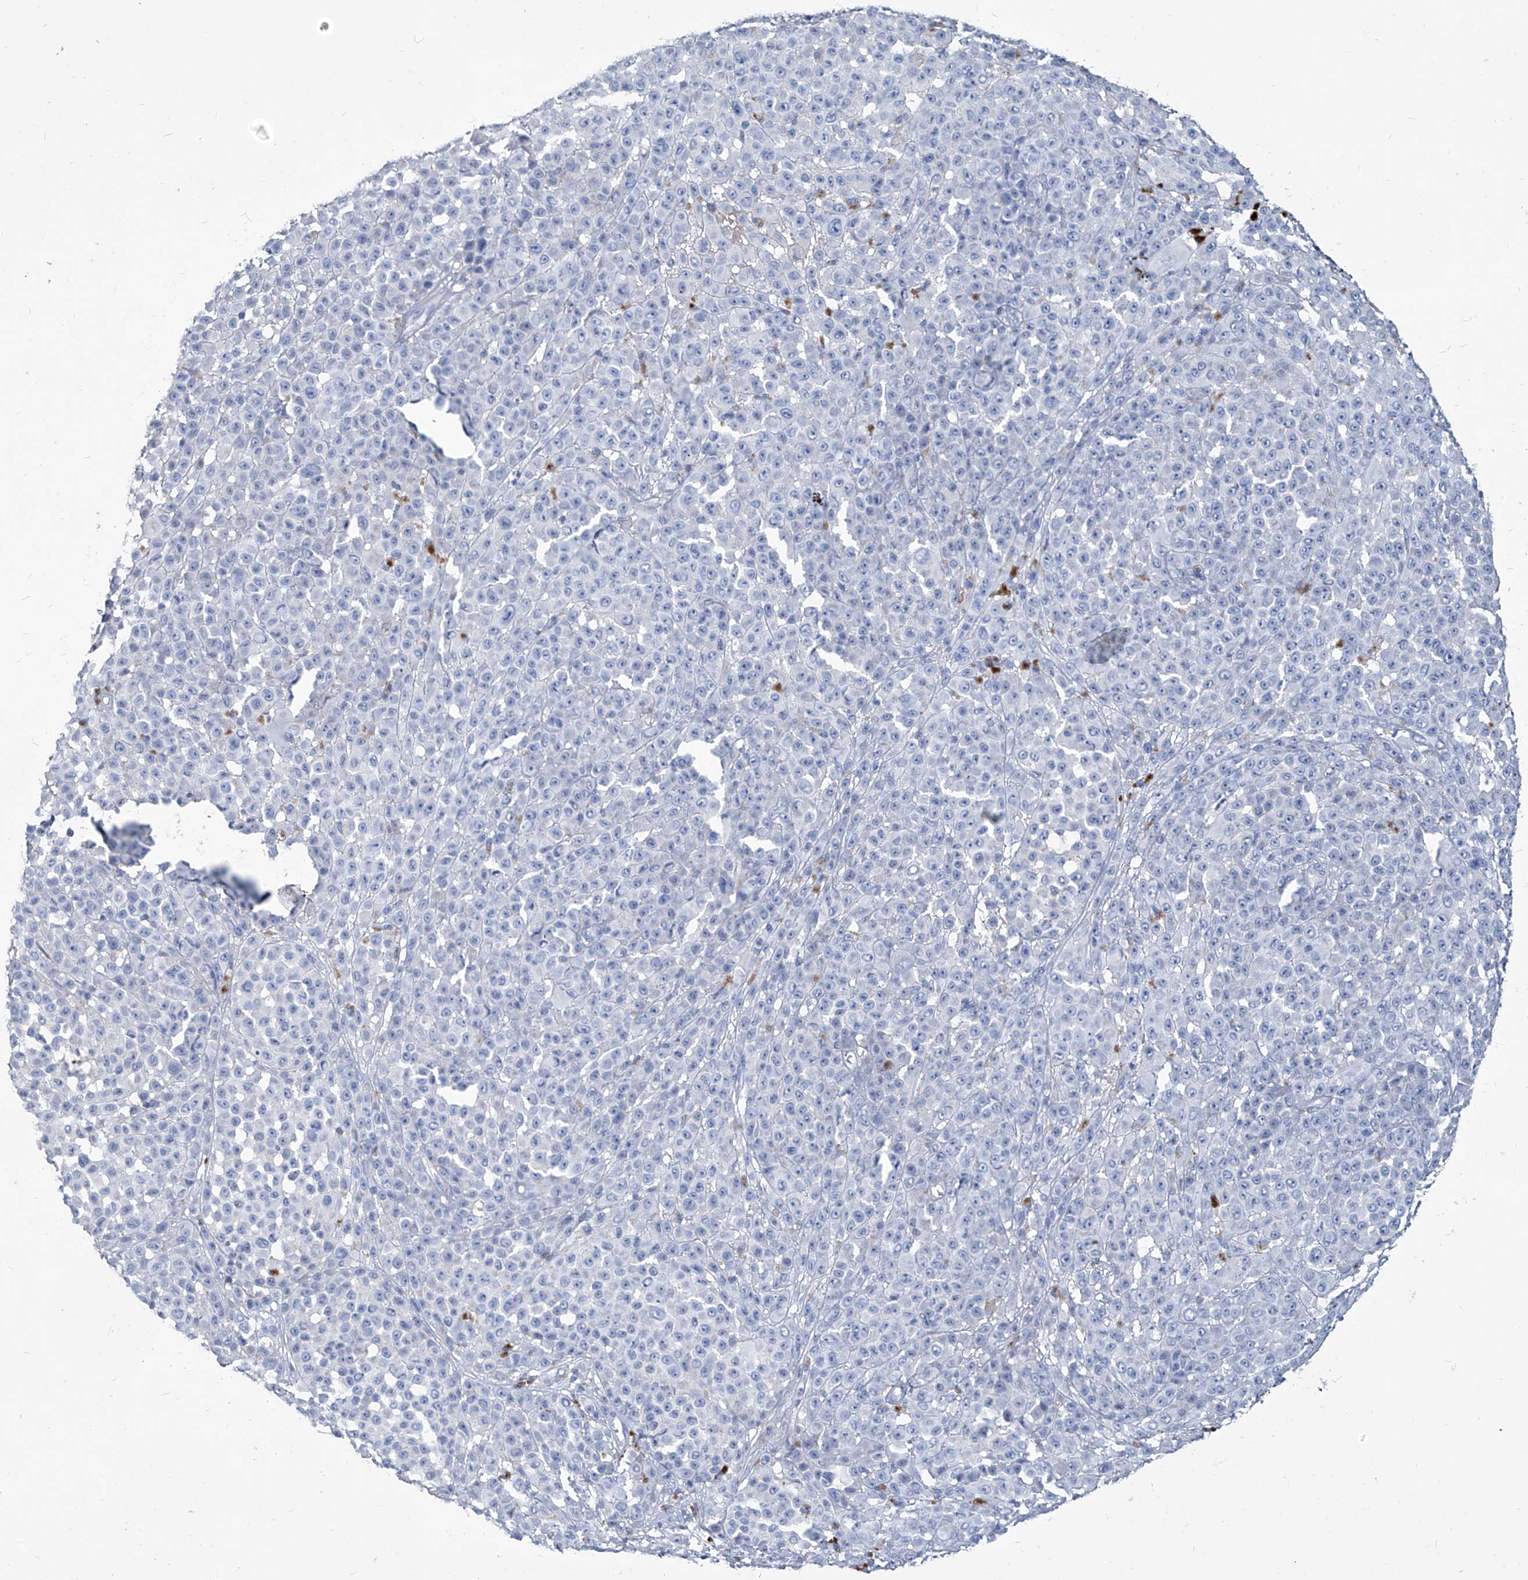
{"staining": {"intensity": "negative", "quantity": "none", "location": "none"}, "tissue": "melanoma", "cell_type": "Tumor cells", "image_type": "cancer", "snomed": [{"axis": "morphology", "description": "Malignant melanoma, NOS"}, {"axis": "topography", "description": "Skin"}], "caption": "This image is of malignant melanoma stained with immunohistochemistry (IHC) to label a protein in brown with the nuclei are counter-stained blue. There is no expression in tumor cells.", "gene": "MTARC1", "patient": {"sex": "female", "age": 94}}